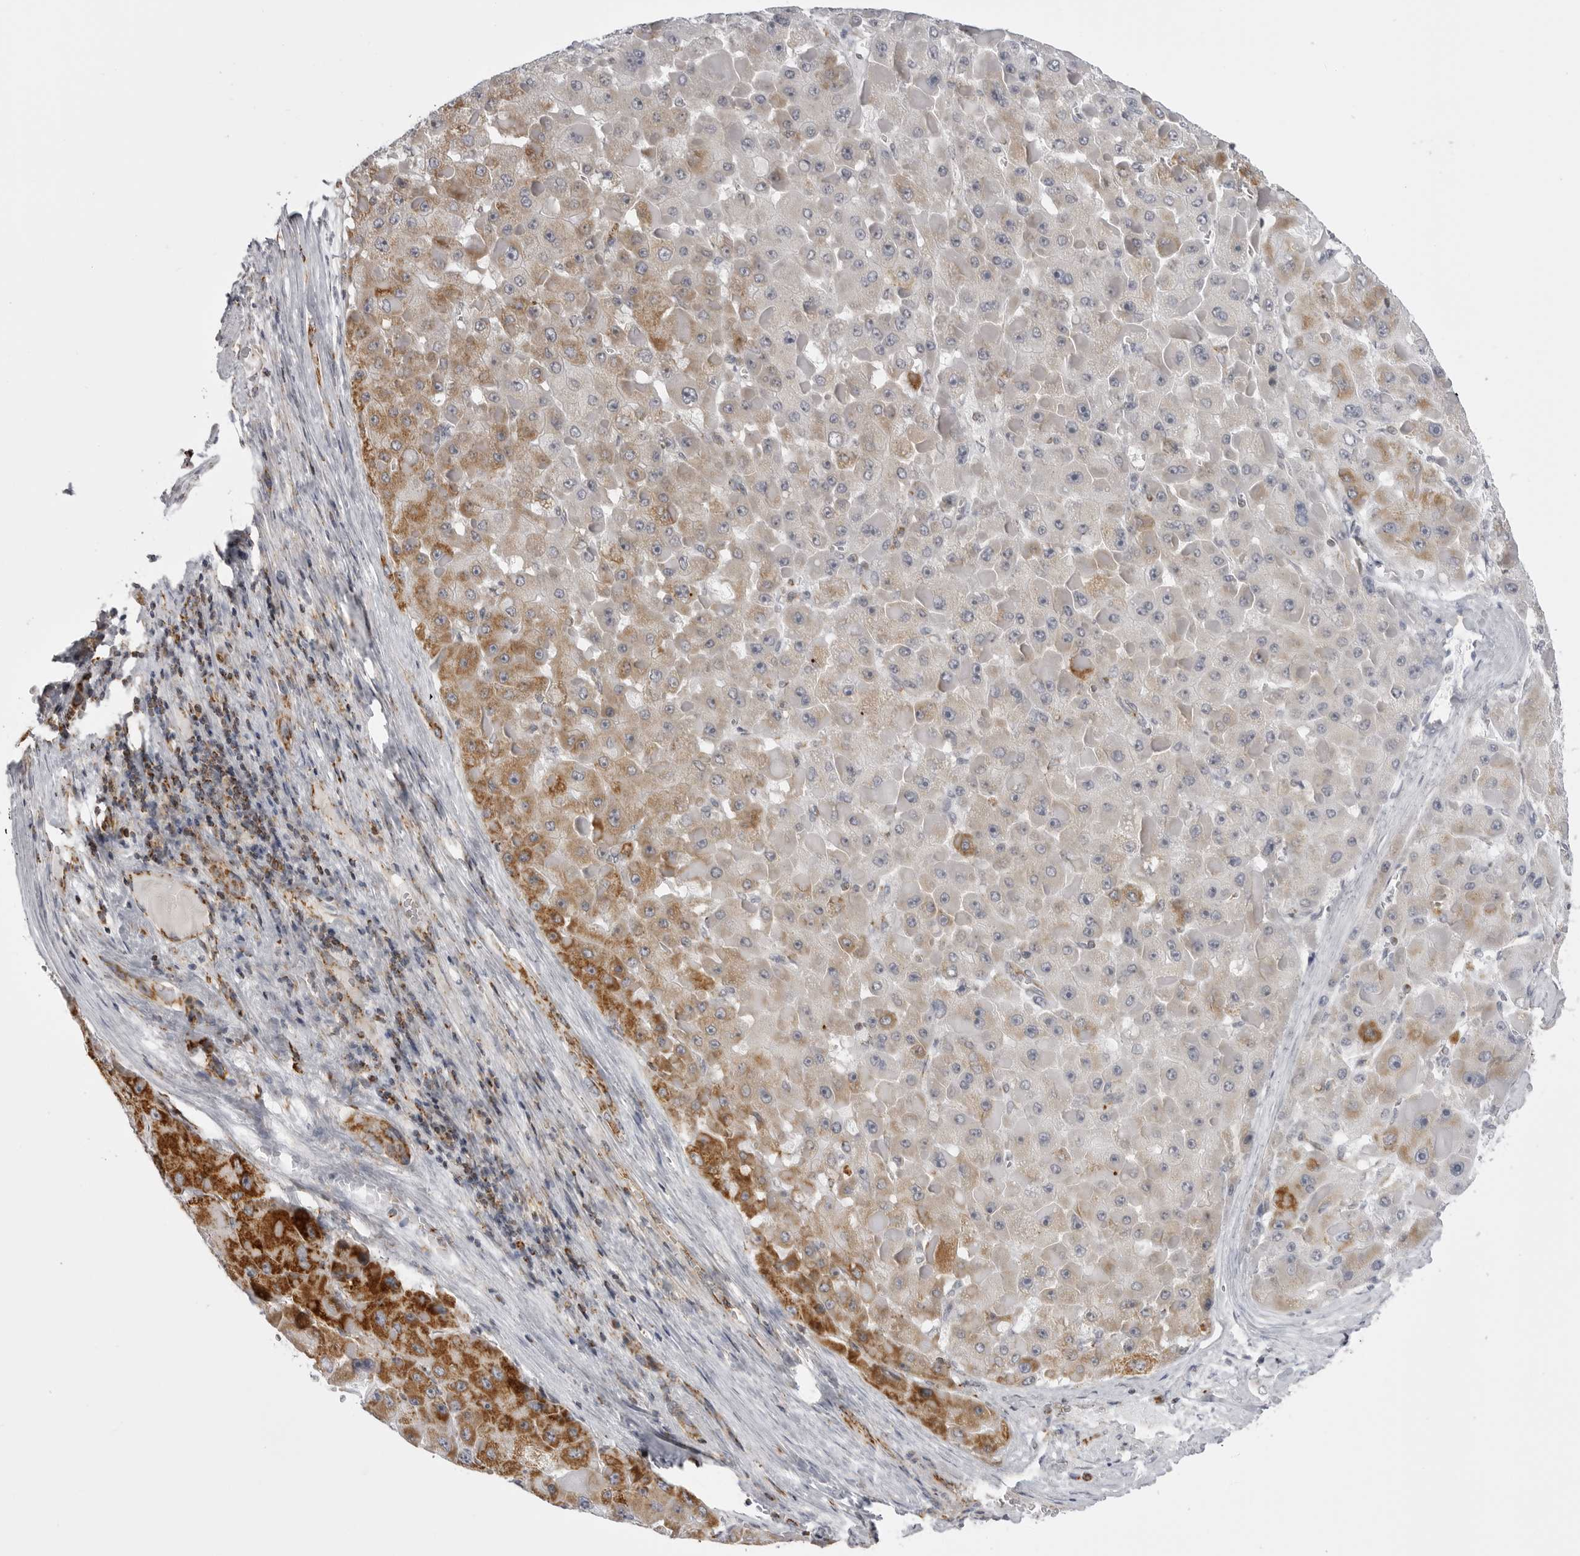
{"staining": {"intensity": "strong", "quantity": "<25%", "location": "cytoplasmic/membranous"}, "tissue": "liver cancer", "cell_type": "Tumor cells", "image_type": "cancer", "snomed": [{"axis": "morphology", "description": "Carcinoma, Hepatocellular, NOS"}, {"axis": "topography", "description": "Liver"}], "caption": "The photomicrograph demonstrates immunohistochemical staining of liver hepatocellular carcinoma. There is strong cytoplasmic/membranous expression is appreciated in about <25% of tumor cells. The staining was performed using DAB (3,3'-diaminobenzidine), with brown indicating positive protein expression. Nuclei are stained blue with hematoxylin.", "gene": "TUFM", "patient": {"sex": "female", "age": 73}}